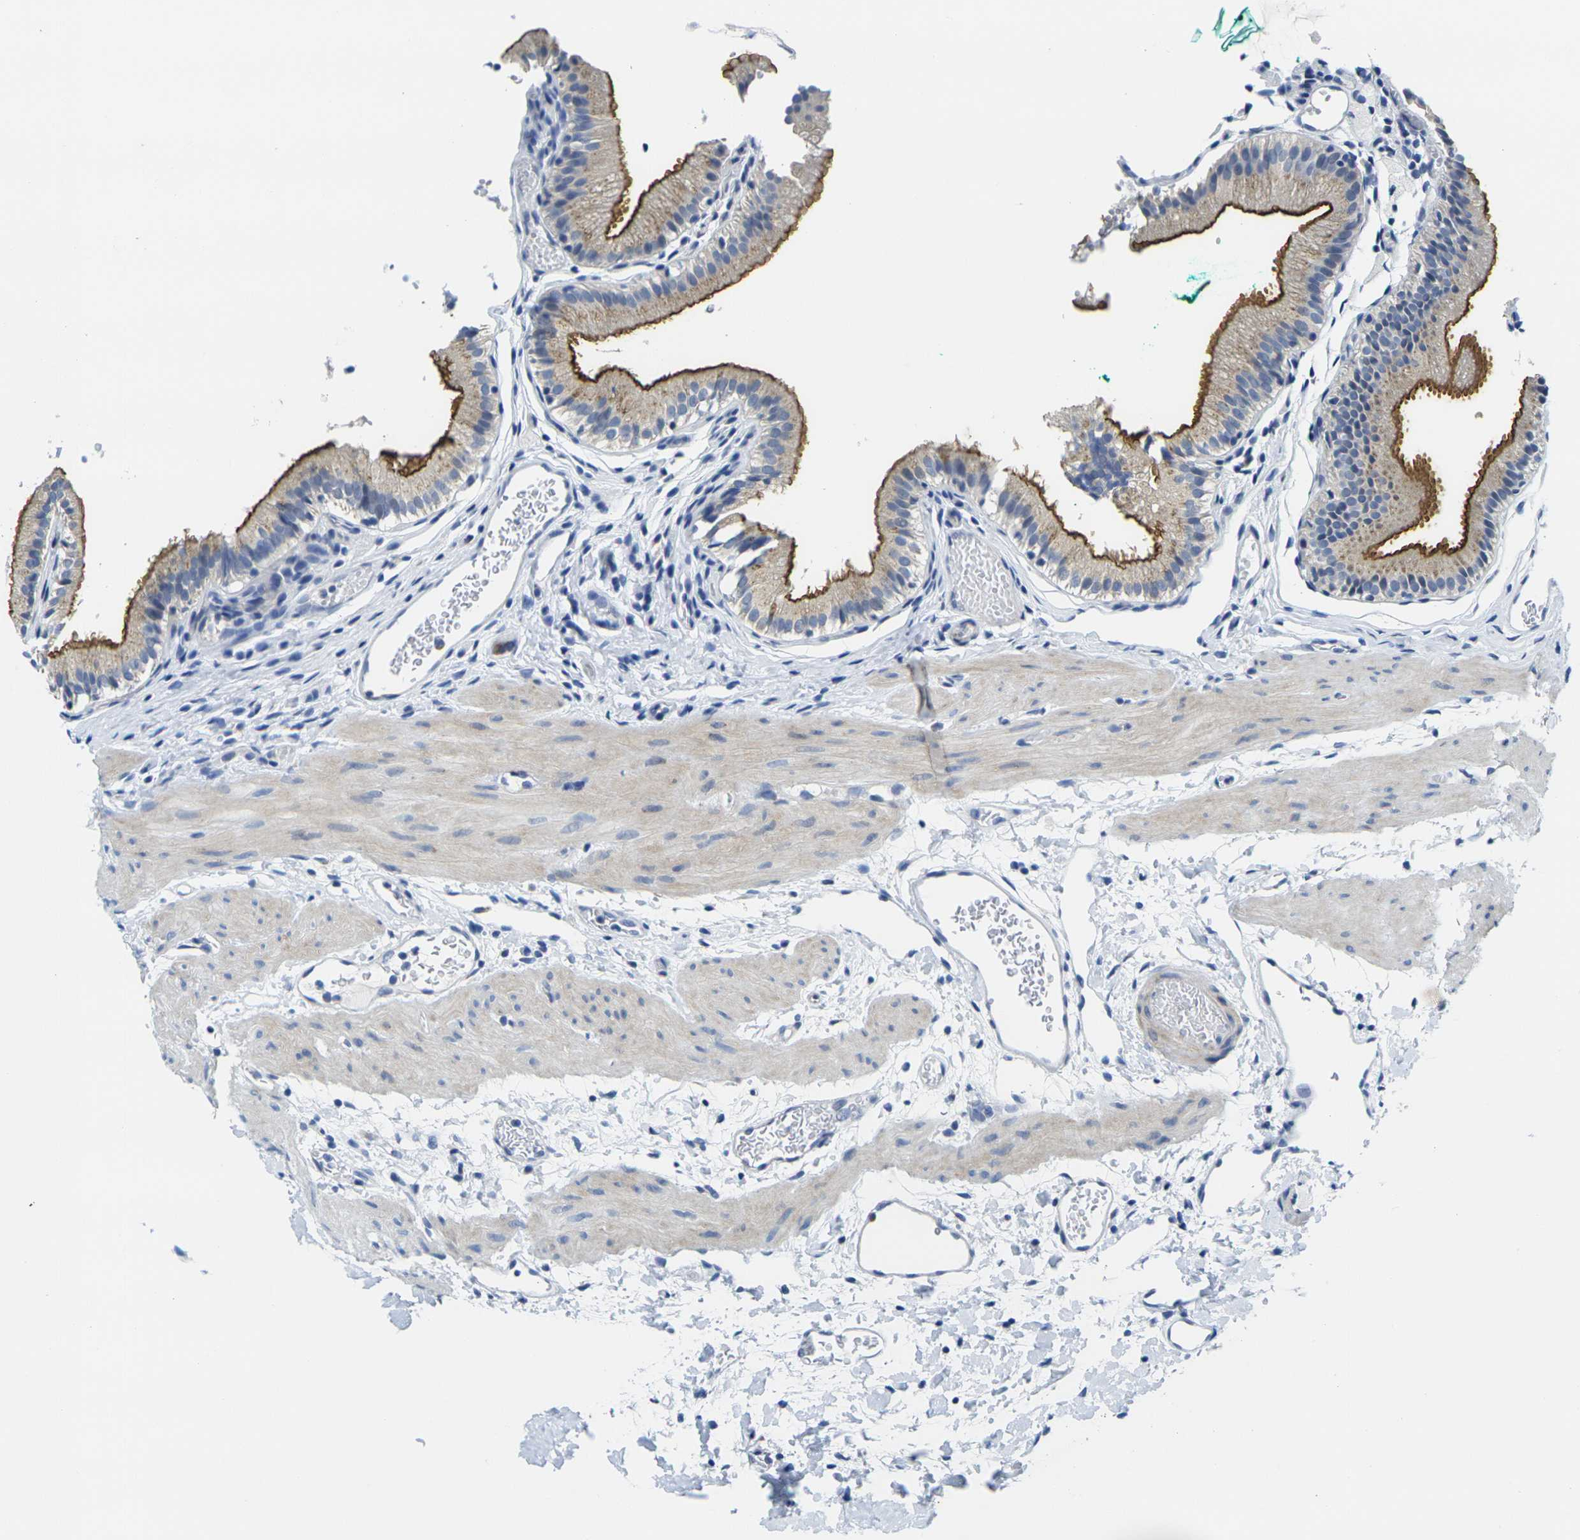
{"staining": {"intensity": "moderate", "quantity": ">75%", "location": "cytoplasmic/membranous"}, "tissue": "gallbladder", "cell_type": "Glandular cells", "image_type": "normal", "snomed": [{"axis": "morphology", "description": "Normal tissue, NOS"}, {"axis": "topography", "description": "Gallbladder"}], "caption": "Human gallbladder stained for a protein (brown) reveals moderate cytoplasmic/membranous positive staining in approximately >75% of glandular cells.", "gene": "CRK", "patient": {"sex": "female", "age": 26}}